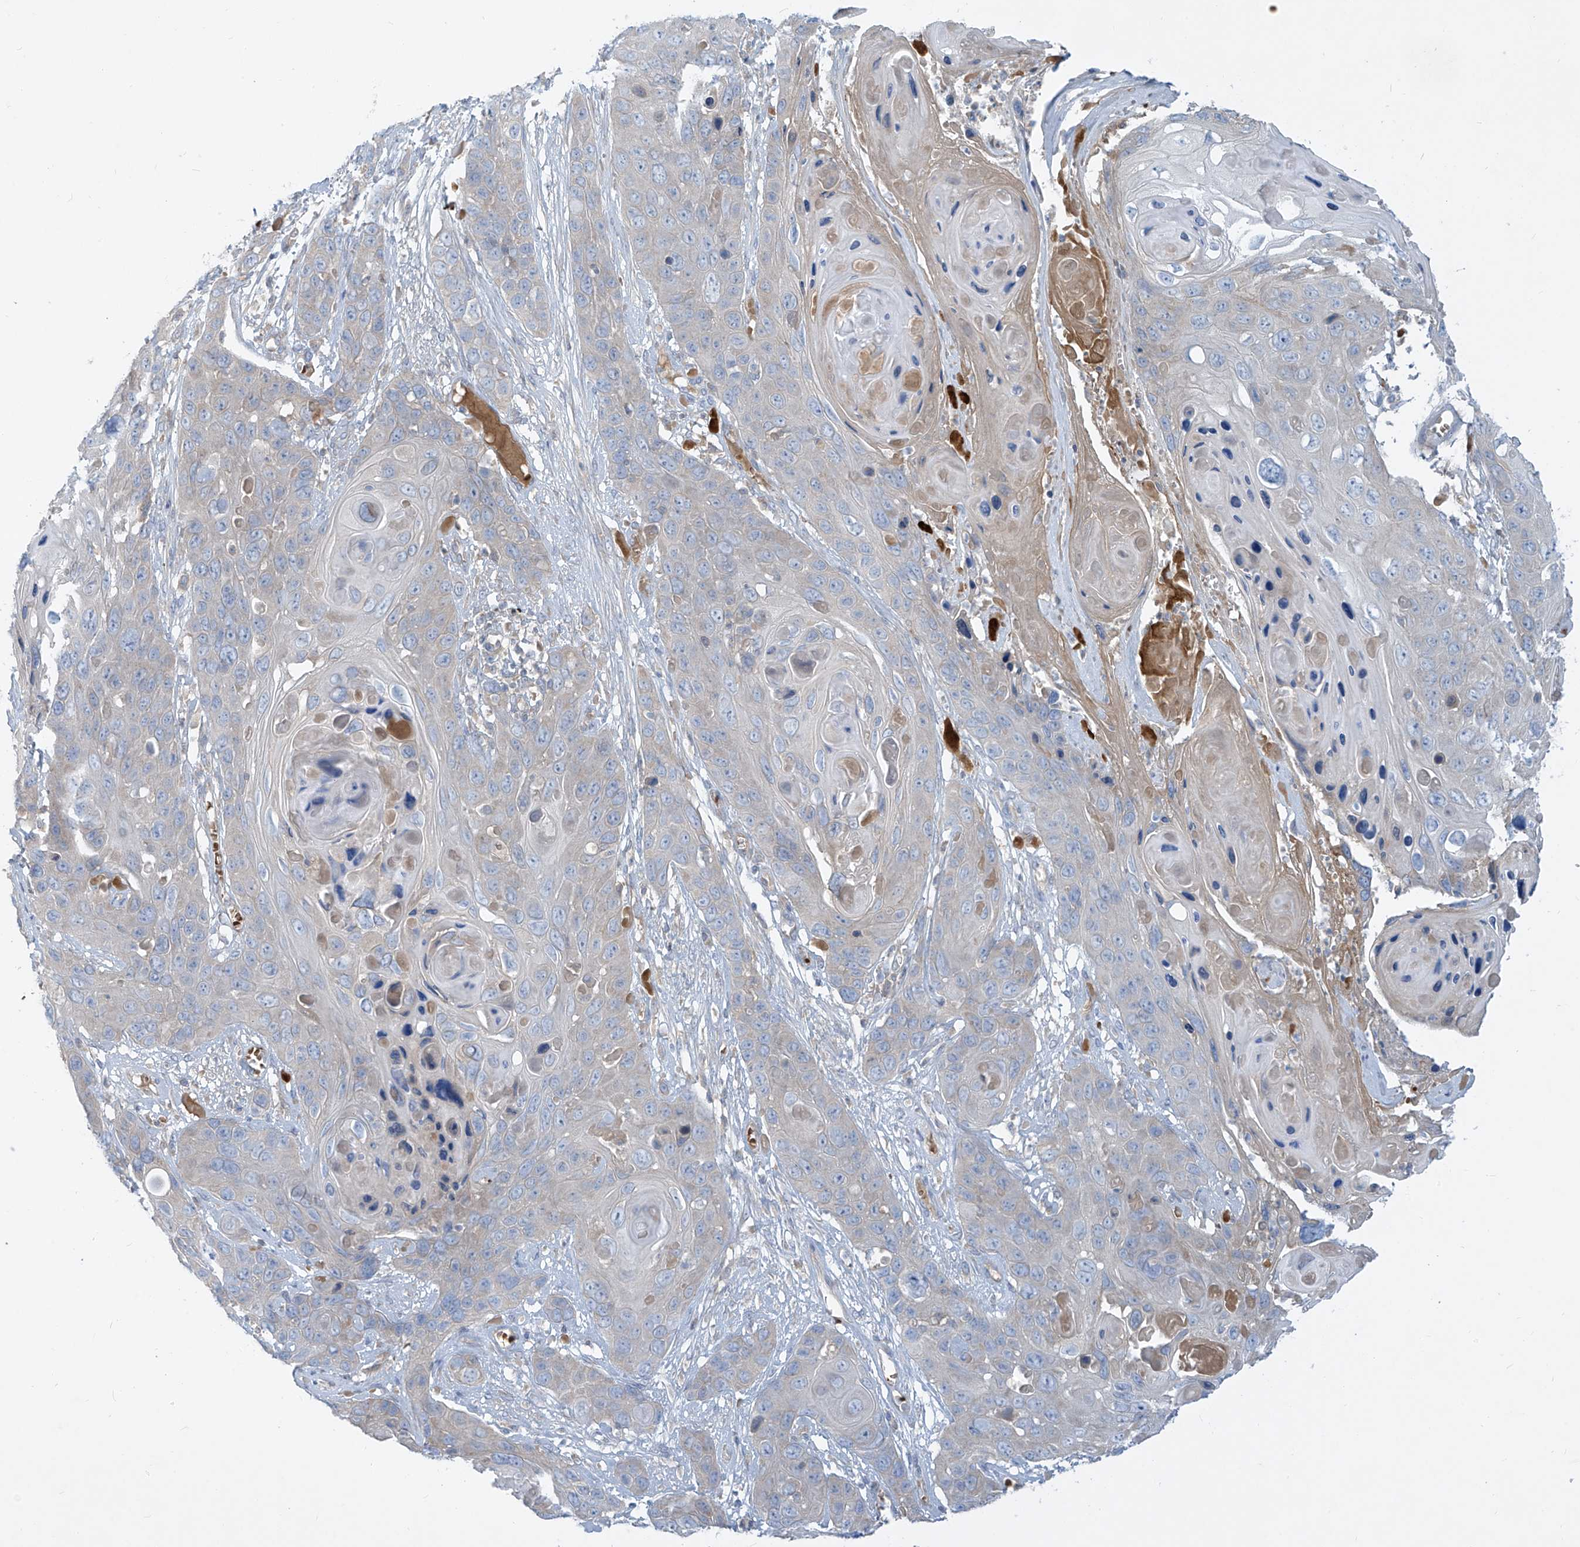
{"staining": {"intensity": "negative", "quantity": "none", "location": "none"}, "tissue": "skin cancer", "cell_type": "Tumor cells", "image_type": "cancer", "snomed": [{"axis": "morphology", "description": "Squamous cell carcinoma, NOS"}, {"axis": "topography", "description": "Skin"}], "caption": "A micrograph of skin squamous cell carcinoma stained for a protein shows no brown staining in tumor cells.", "gene": "DGKQ", "patient": {"sex": "male", "age": 55}}